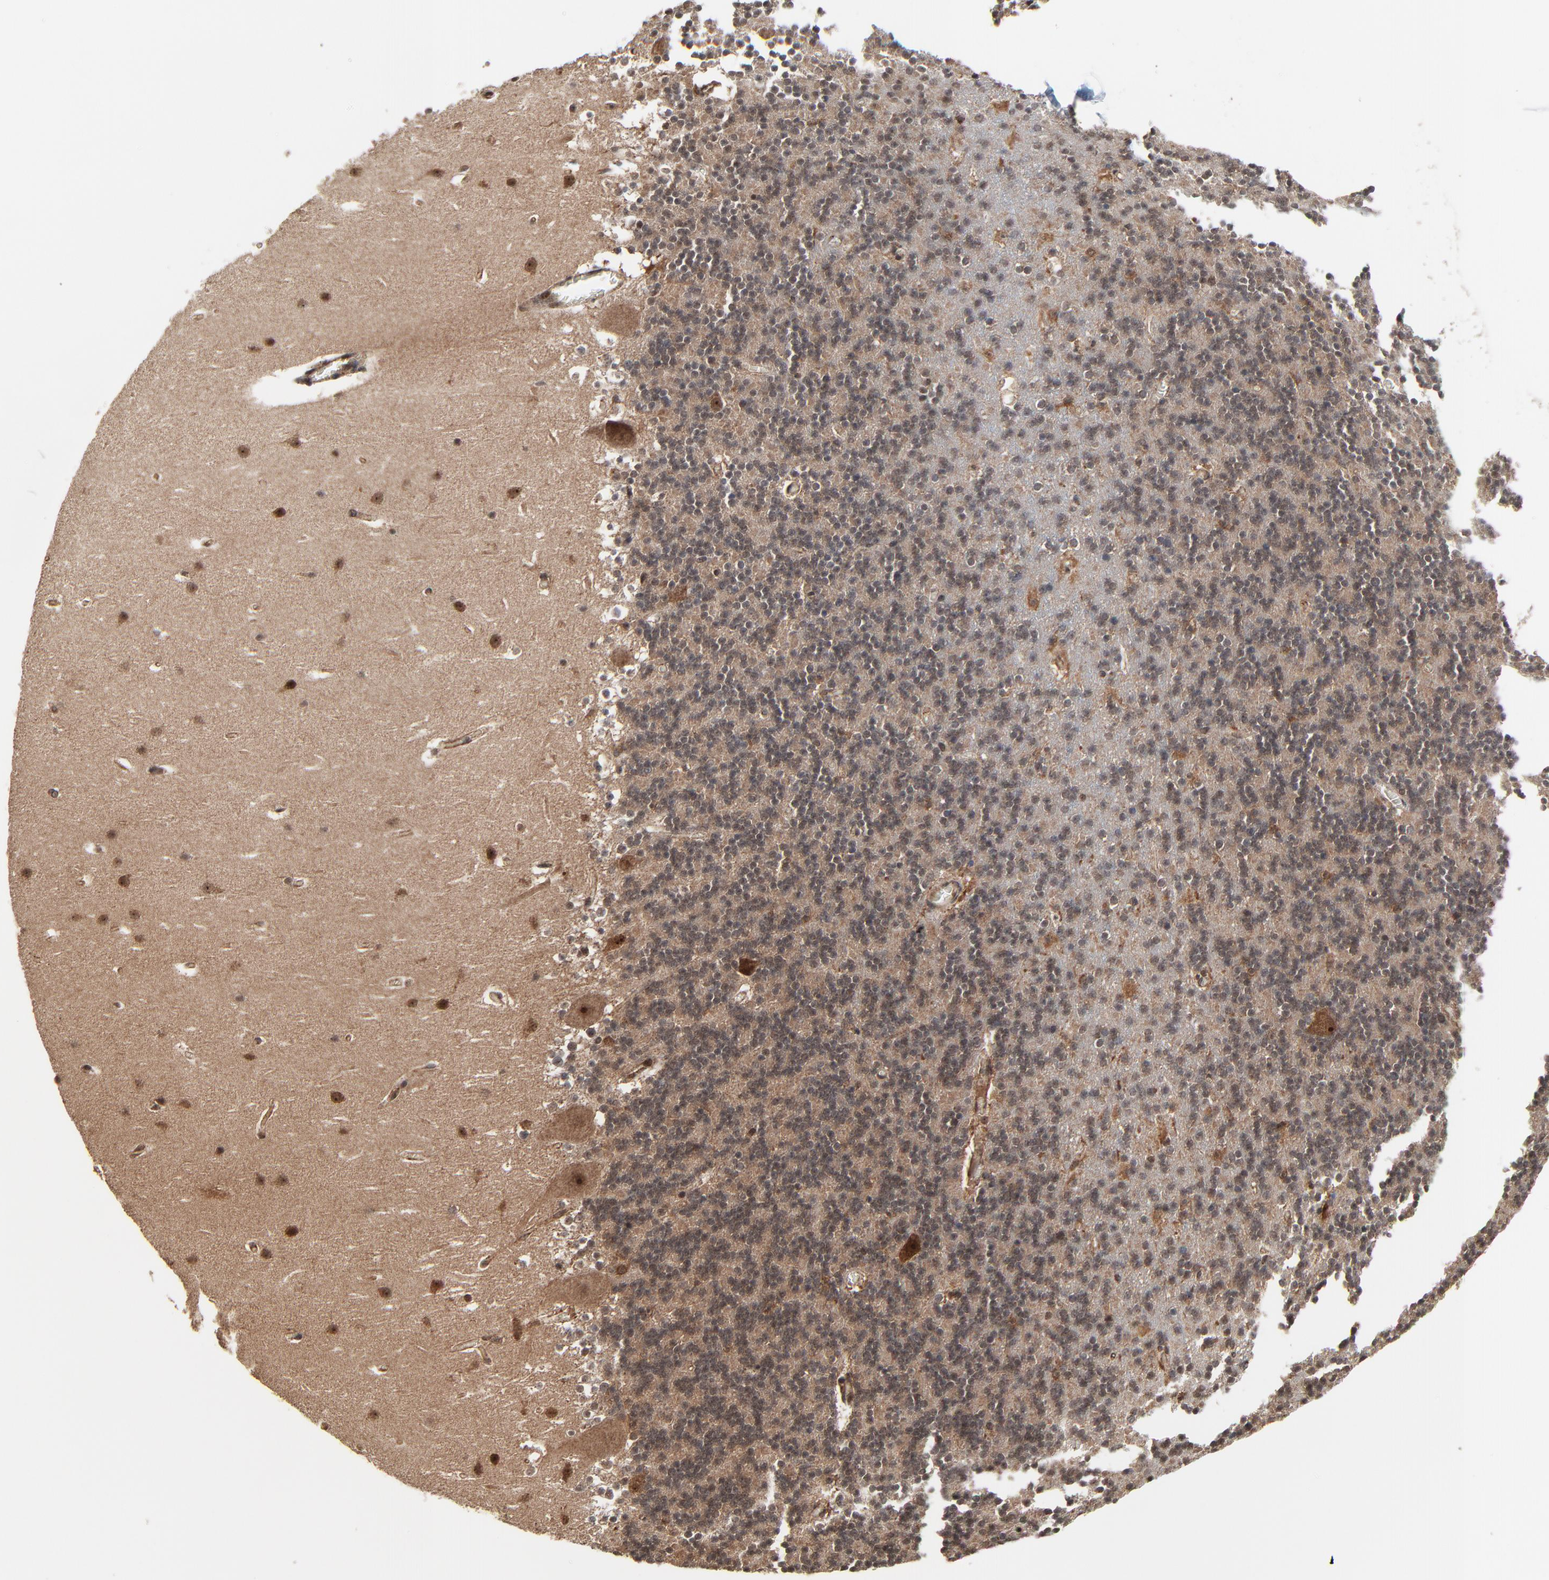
{"staining": {"intensity": "weak", "quantity": ">75%", "location": "cytoplasmic/membranous"}, "tissue": "cerebellum", "cell_type": "Cells in granular layer", "image_type": "normal", "snomed": [{"axis": "morphology", "description": "Normal tissue, NOS"}, {"axis": "topography", "description": "Cerebellum"}], "caption": "DAB immunohistochemical staining of benign human cerebellum displays weak cytoplasmic/membranous protein expression in about >75% of cells in granular layer.", "gene": "RHOJ", "patient": {"sex": "male", "age": 45}}